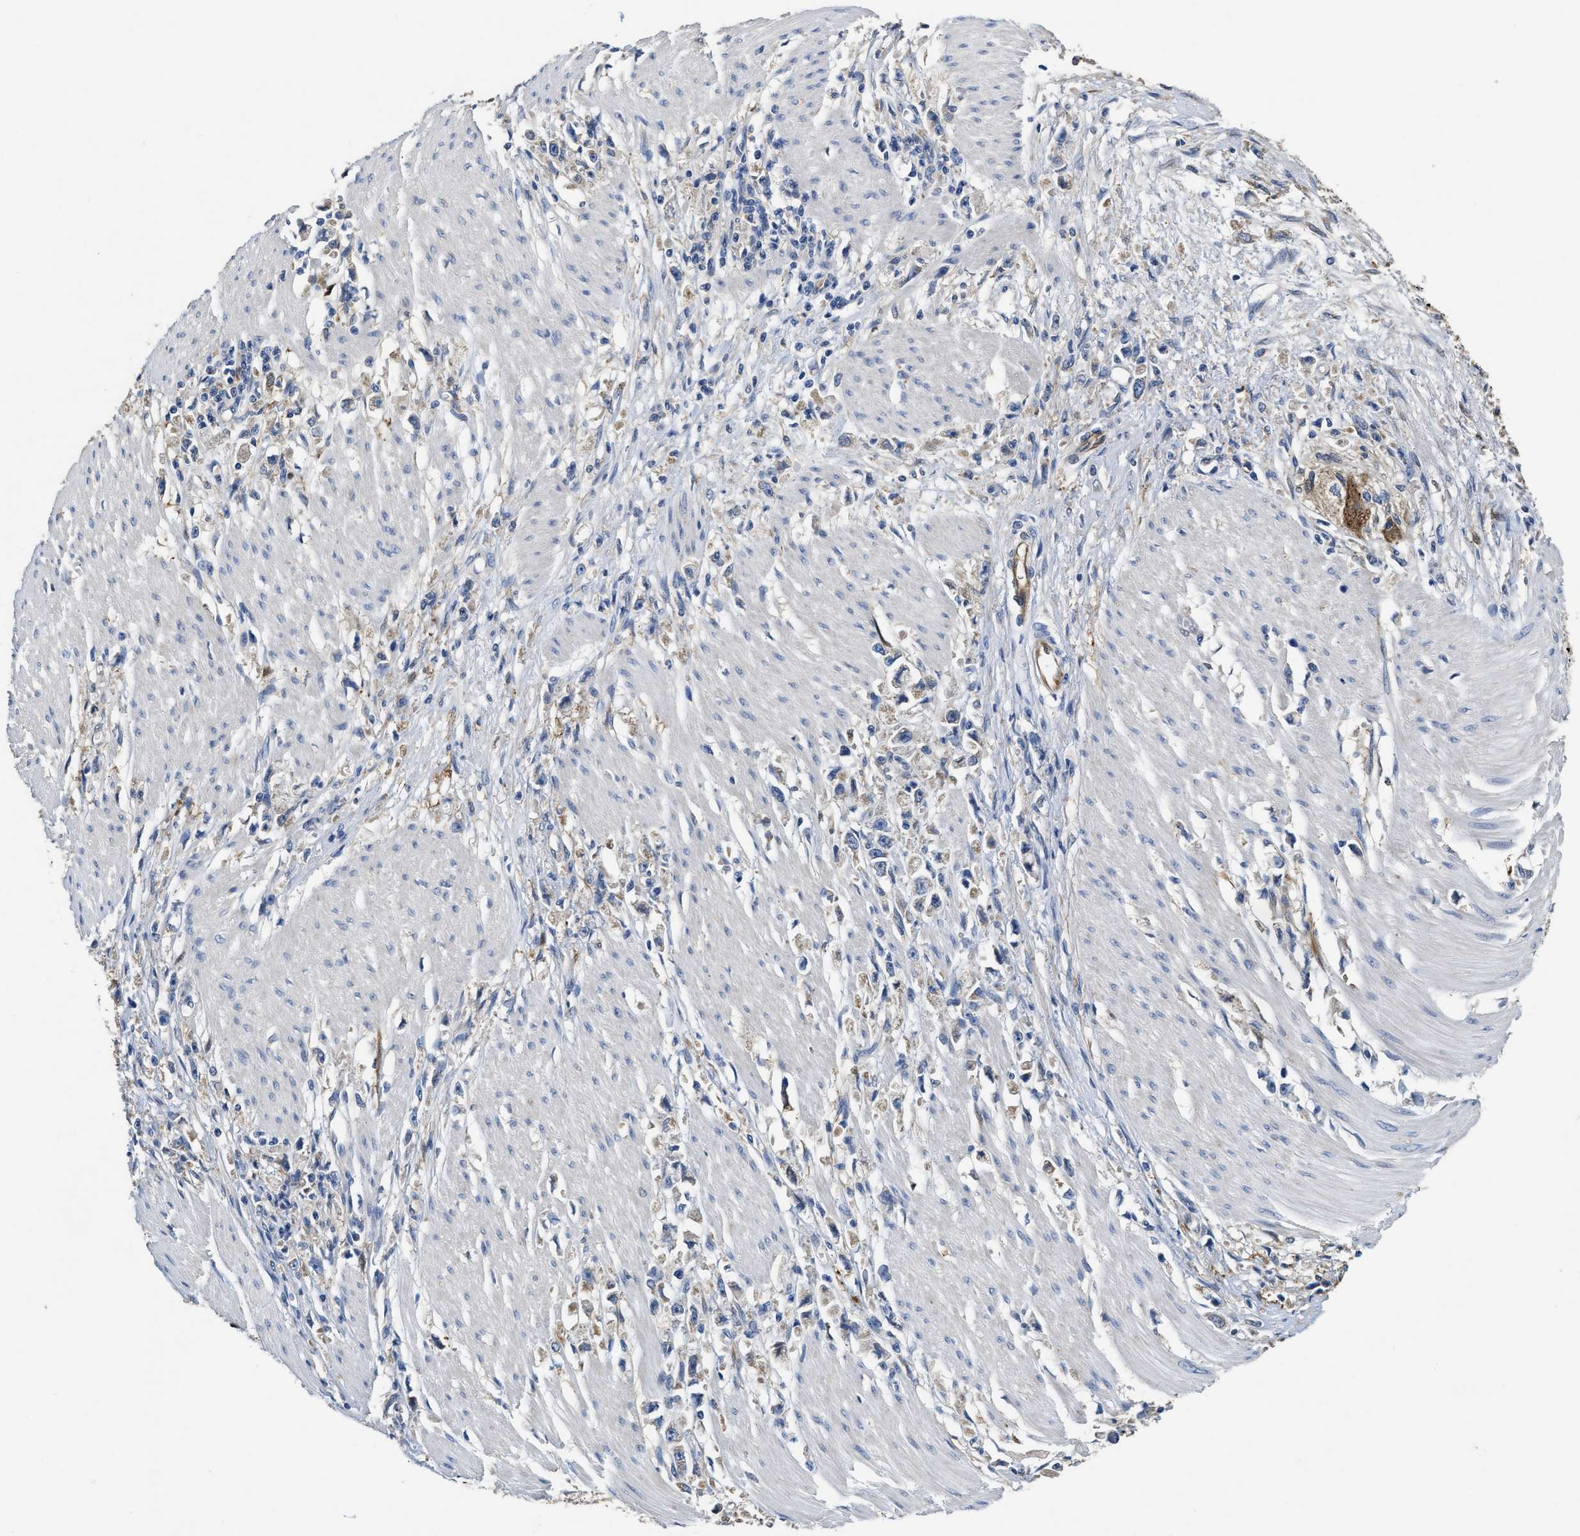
{"staining": {"intensity": "negative", "quantity": "none", "location": "none"}, "tissue": "stomach cancer", "cell_type": "Tumor cells", "image_type": "cancer", "snomed": [{"axis": "morphology", "description": "Adenocarcinoma, NOS"}, {"axis": "topography", "description": "Stomach"}], "caption": "A high-resolution histopathology image shows IHC staining of adenocarcinoma (stomach), which reveals no significant staining in tumor cells.", "gene": "PEG10", "patient": {"sex": "female", "age": 59}}